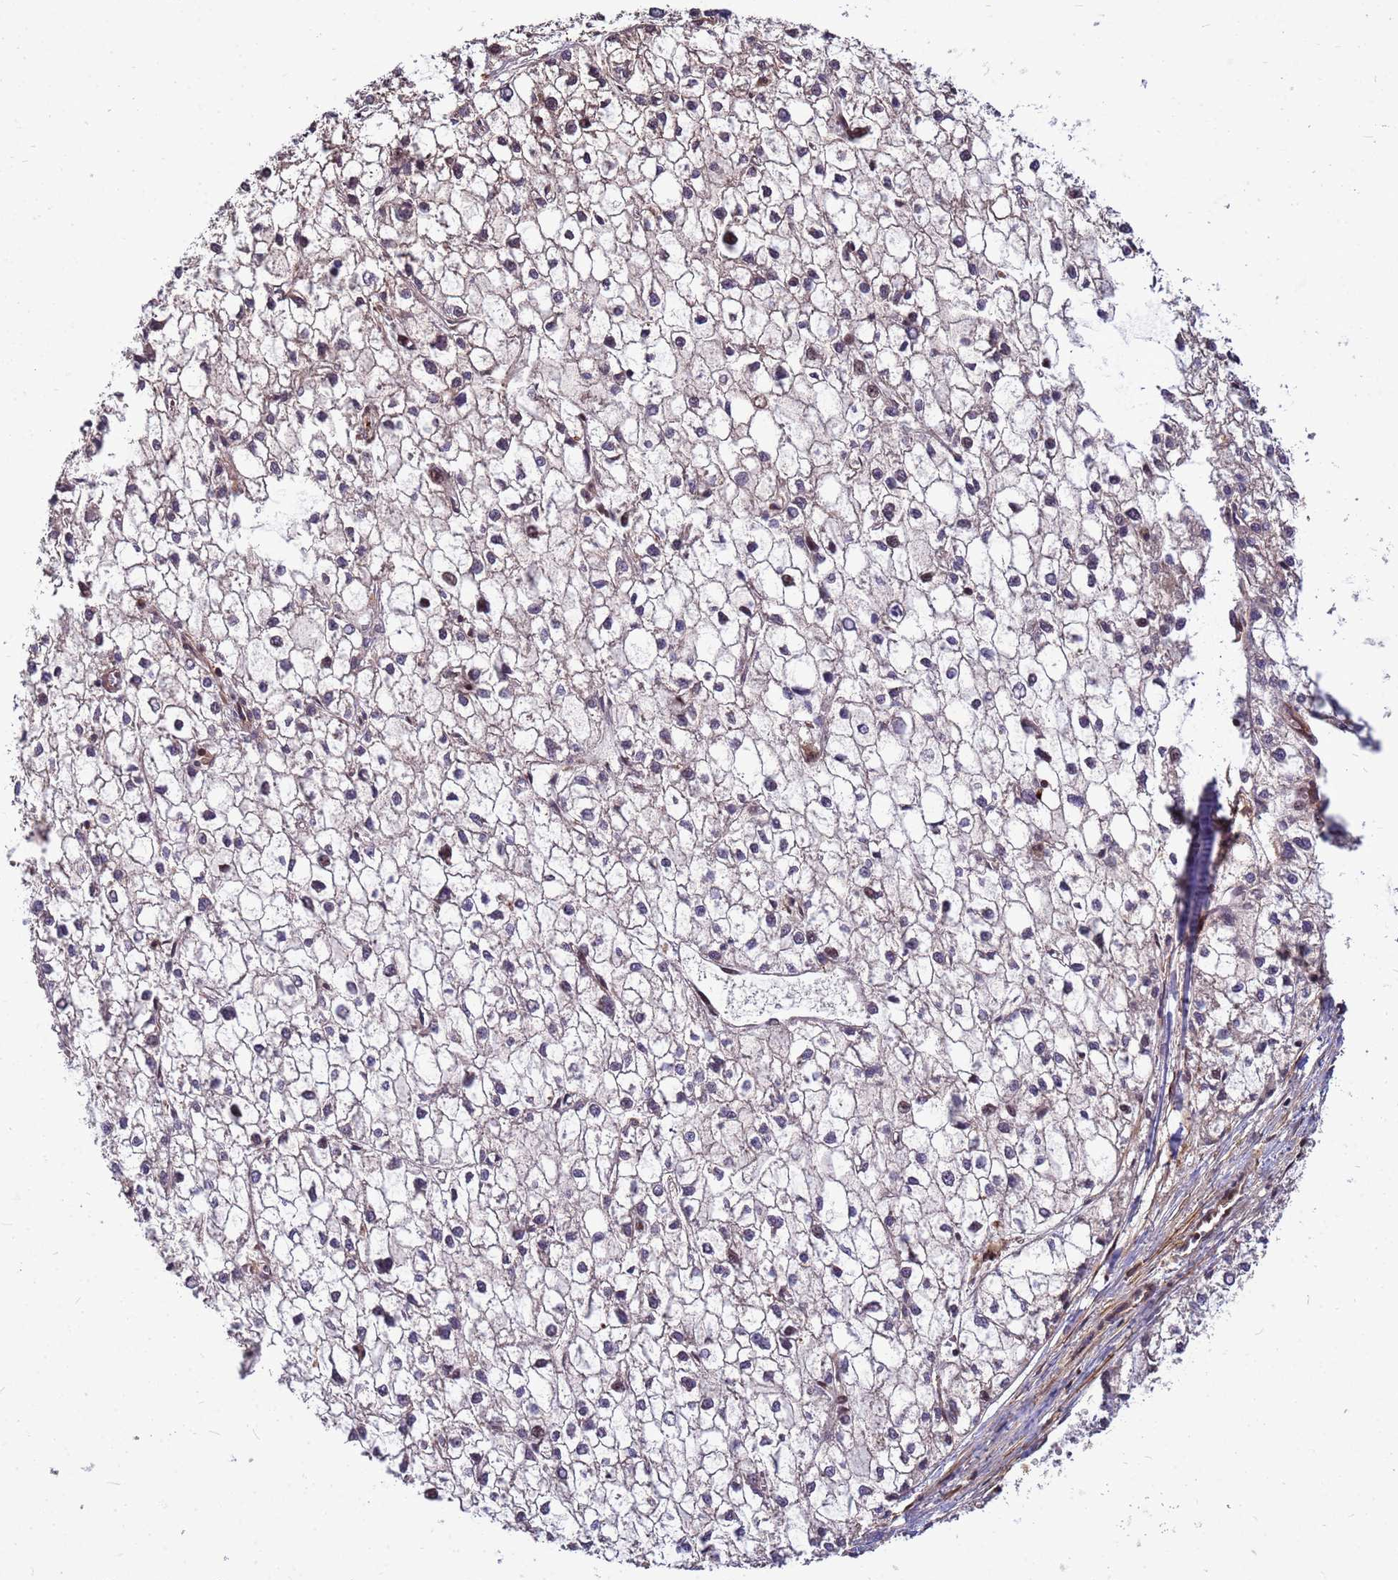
{"staining": {"intensity": "negative", "quantity": "none", "location": "none"}, "tissue": "liver cancer", "cell_type": "Tumor cells", "image_type": "cancer", "snomed": [{"axis": "morphology", "description": "Carcinoma, Hepatocellular, NOS"}, {"axis": "topography", "description": "Liver"}], "caption": "Human hepatocellular carcinoma (liver) stained for a protein using immunohistochemistry shows no positivity in tumor cells.", "gene": "DUS4L", "patient": {"sex": "female", "age": 43}}